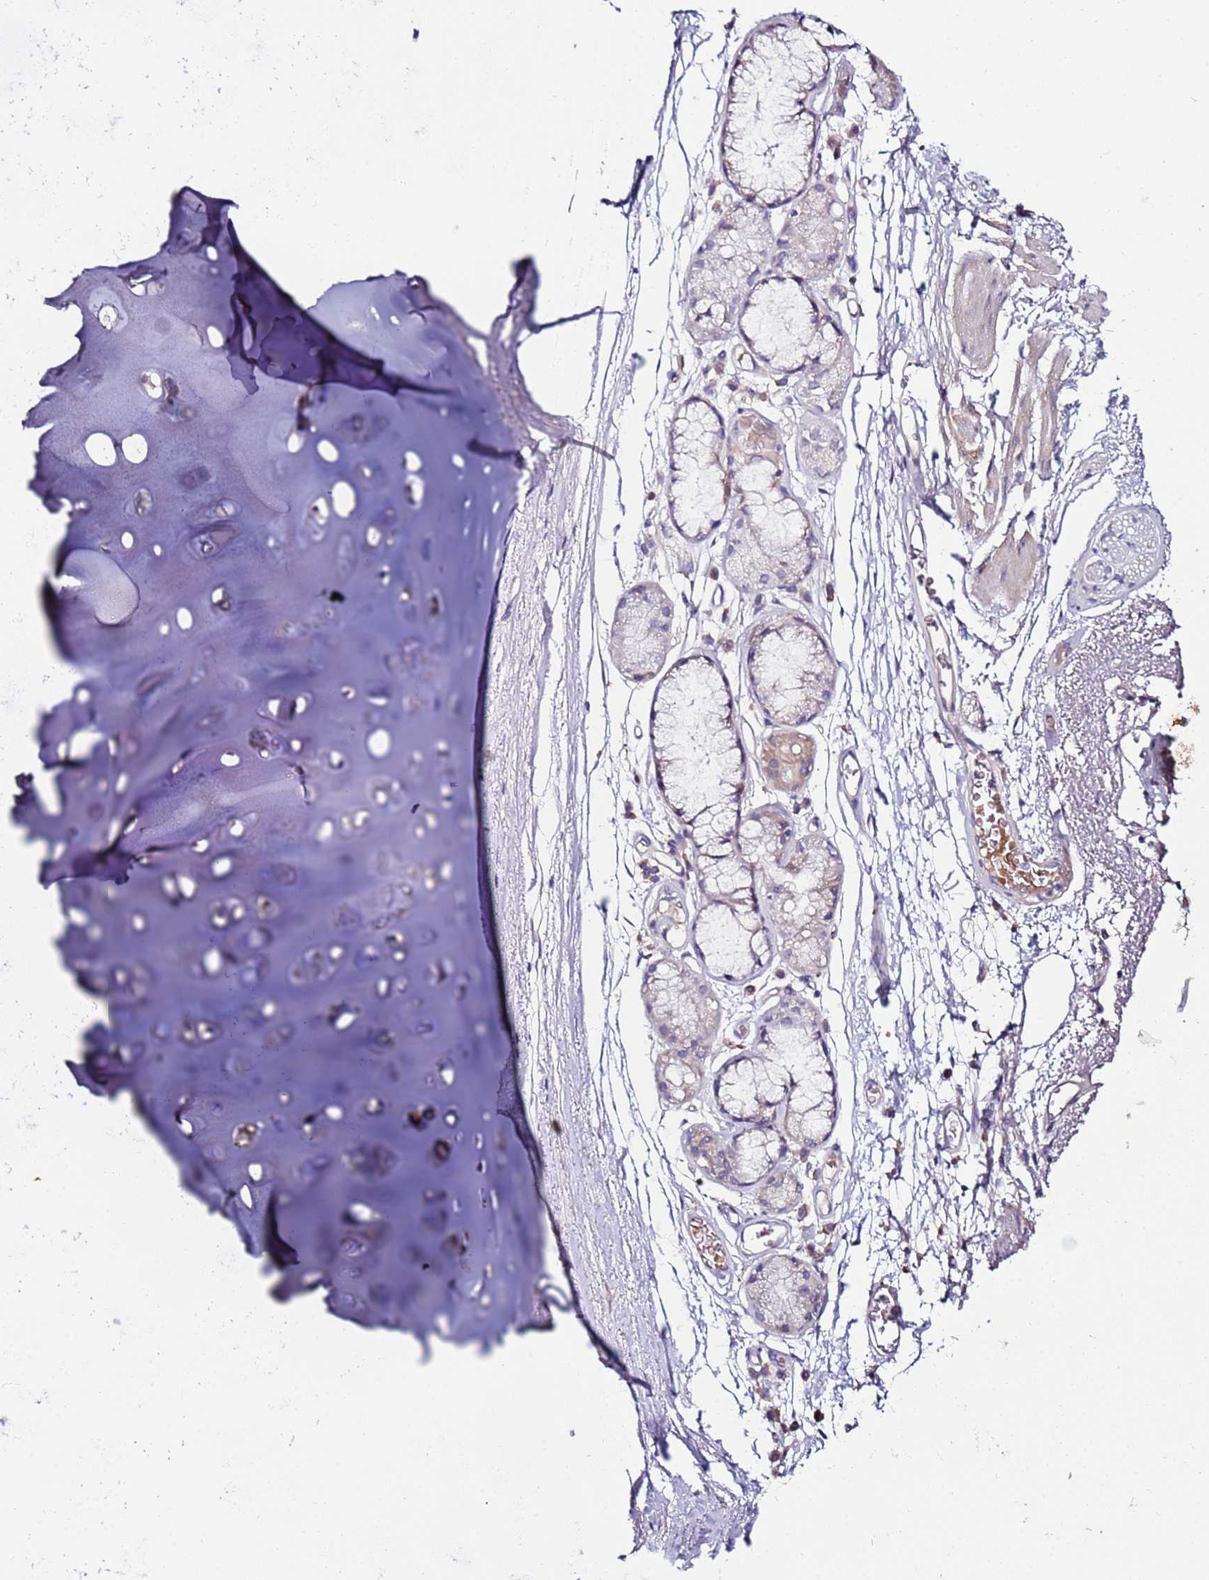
{"staining": {"intensity": "negative", "quantity": "none", "location": "none"}, "tissue": "adipose tissue", "cell_type": "Adipocytes", "image_type": "normal", "snomed": [{"axis": "morphology", "description": "Normal tissue, NOS"}, {"axis": "topography", "description": "Cartilage tissue"}], "caption": "Benign adipose tissue was stained to show a protein in brown. There is no significant positivity in adipocytes. (Stains: DAB immunohistochemistry (IHC) with hematoxylin counter stain, Microscopy: brightfield microscopy at high magnification).", "gene": "C3orf80", "patient": {"sex": "male", "age": 73}}